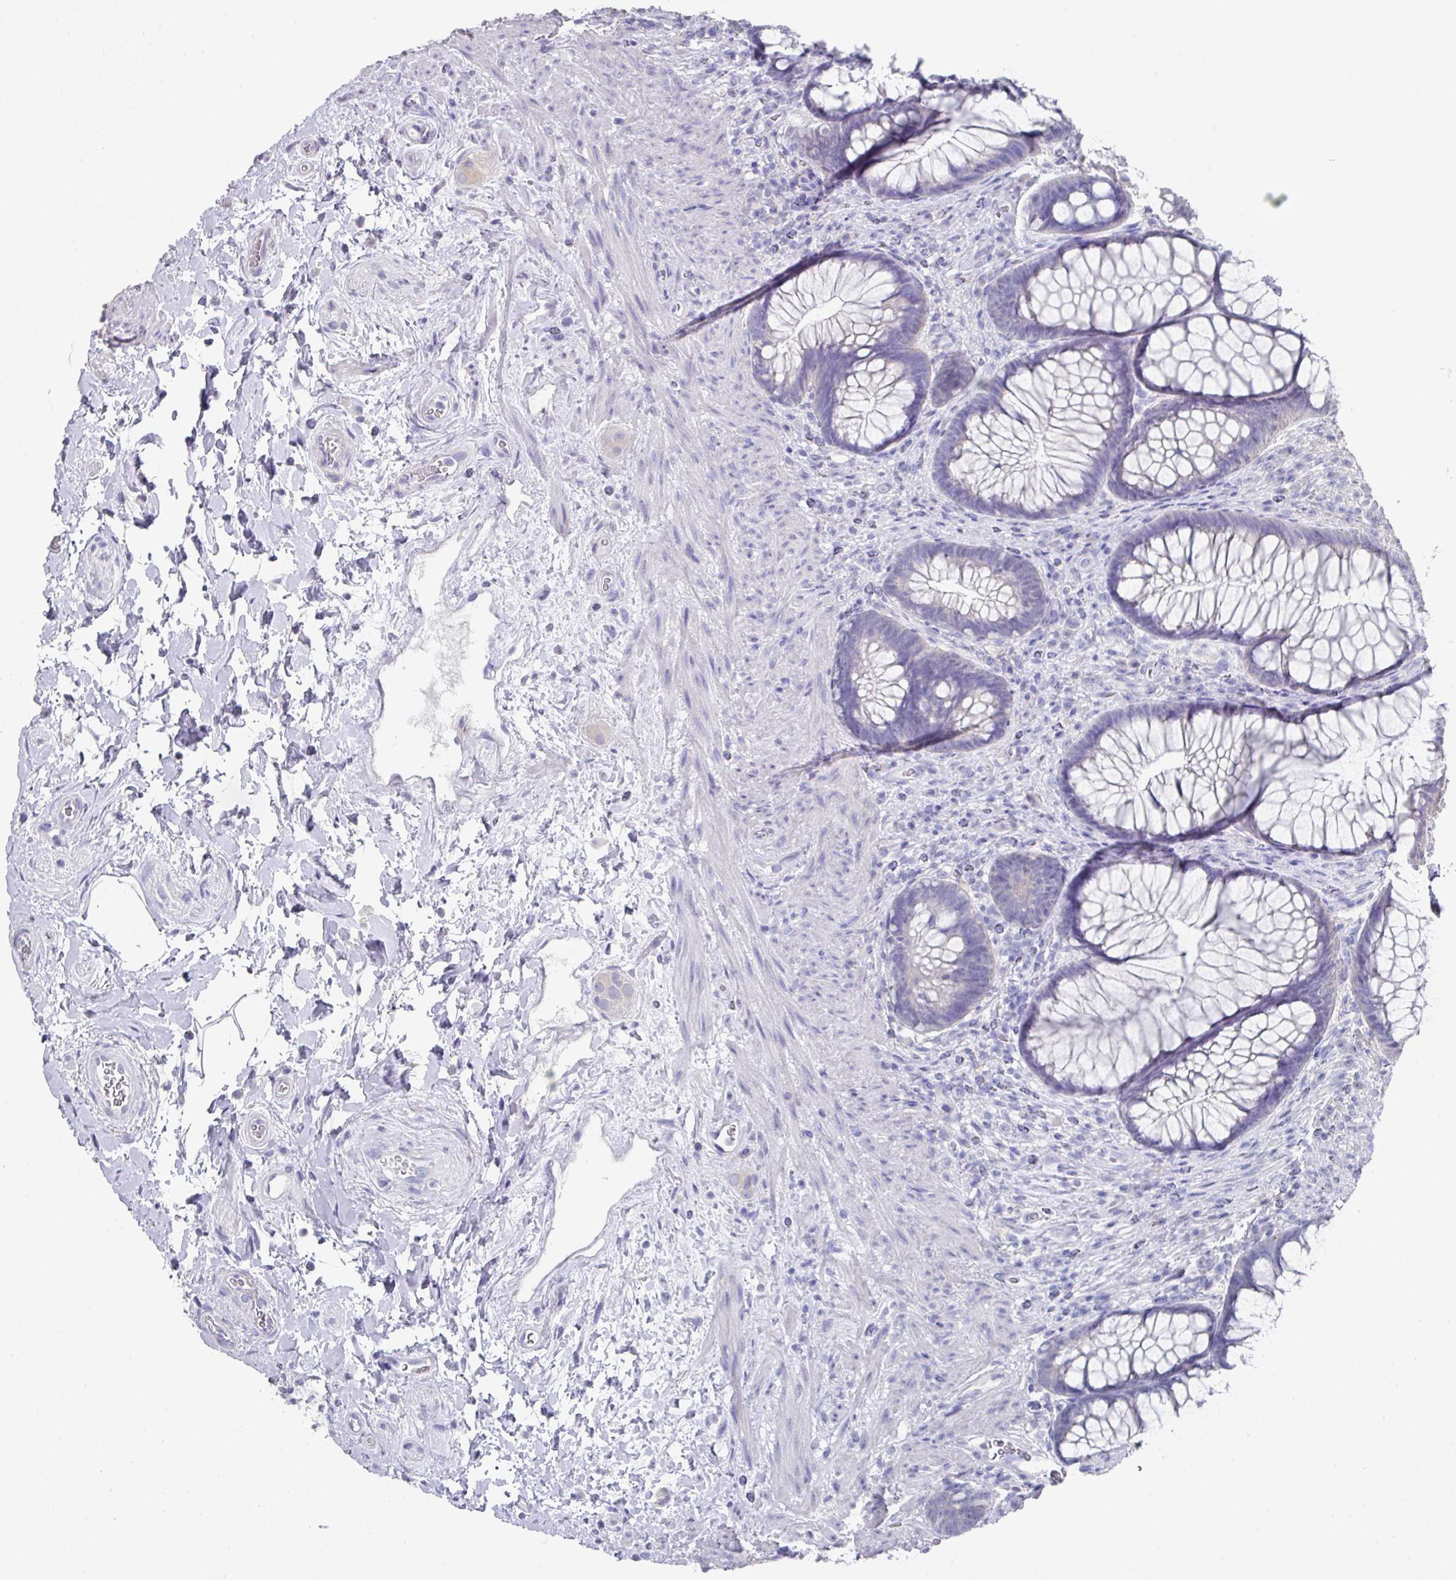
{"staining": {"intensity": "moderate", "quantity": "<25%", "location": "cytoplasmic/membranous"}, "tissue": "rectum", "cell_type": "Glandular cells", "image_type": "normal", "snomed": [{"axis": "morphology", "description": "Normal tissue, NOS"}, {"axis": "topography", "description": "Rectum"}], "caption": "IHC histopathology image of benign rectum: human rectum stained using immunohistochemistry demonstrates low levels of moderate protein expression localized specifically in the cytoplasmic/membranous of glandular cells, appearing as a cytoplasmic/membranous brown color.", "gene": "DAZ1", "patient": {"sex": "male", "age": 53}}